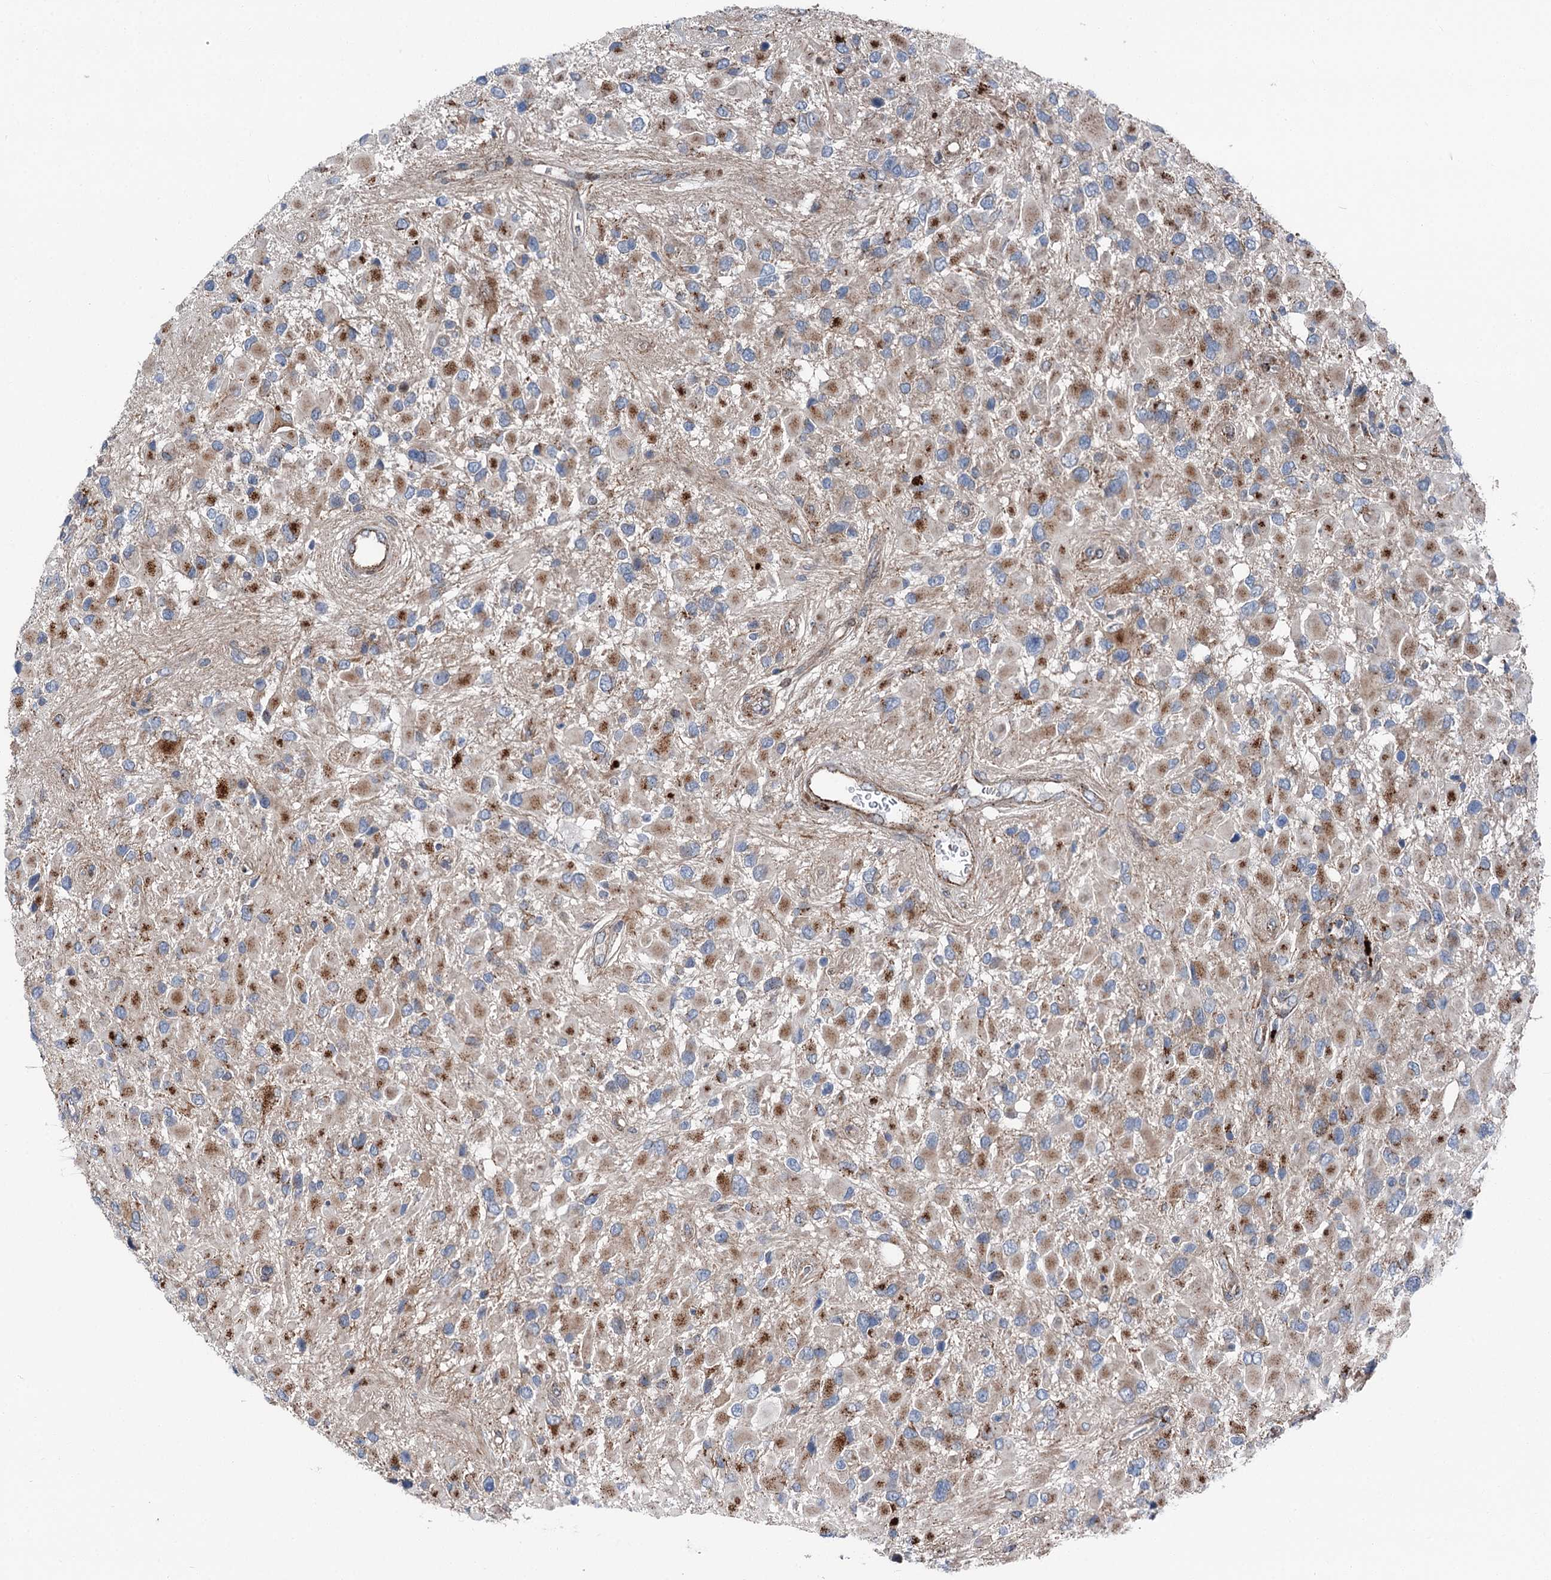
{"staining": {"intensity": "moderate", "quantity": ">75%", "location": "cytoplasmic/membranous"}, "tissue": "glioma", "cell_type": "Tumor cells", "image_type": "cancer", "snomed": [{"axis": "morphology", "description": "Glioma, malignant, High grade"}, {"axis": "topography", "description": "Brain"}], "caption": "Glioma stained with DAB (3,3'-diaminobenzidine) IHC demonstrates medium levels of moderate cytoplasmic/membranous expression in approximately >75% of tumor cells.", "gene": "POLR1D", "patient": {"sex": "male", "age": 53}}